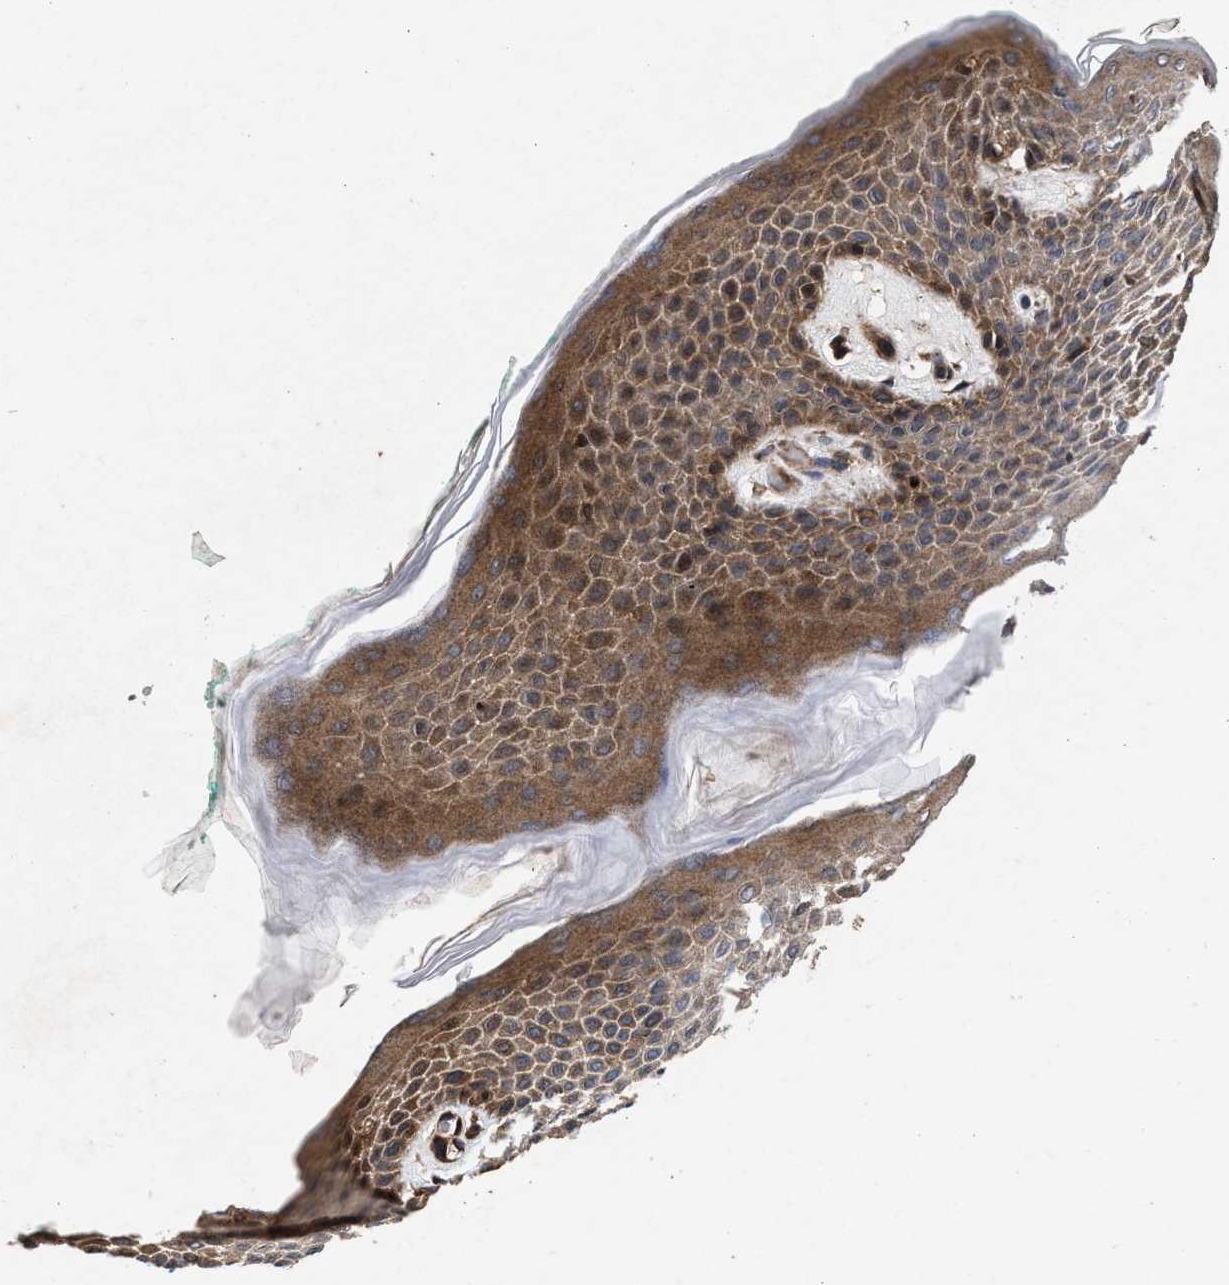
{"staining": {"intensity": "moderate", "quantity": ">75%", "location": "cytoplasmic/membranous"}, "tissue": "skin", "cell_type": "Epidermal cells", "image_type": "normal", "snomed": [{"axis": "morphology", "description": "Normal tissue, NOS"}, {"axis": "topography", "description": "Anal"}], "caption": "The immunohistochemical stain highlights moderate cytoplasmic/membranous staining in epidermal cells of normal skin.", "gene": "NFKB2", "patient": {"sex": "male", "age": 74}}